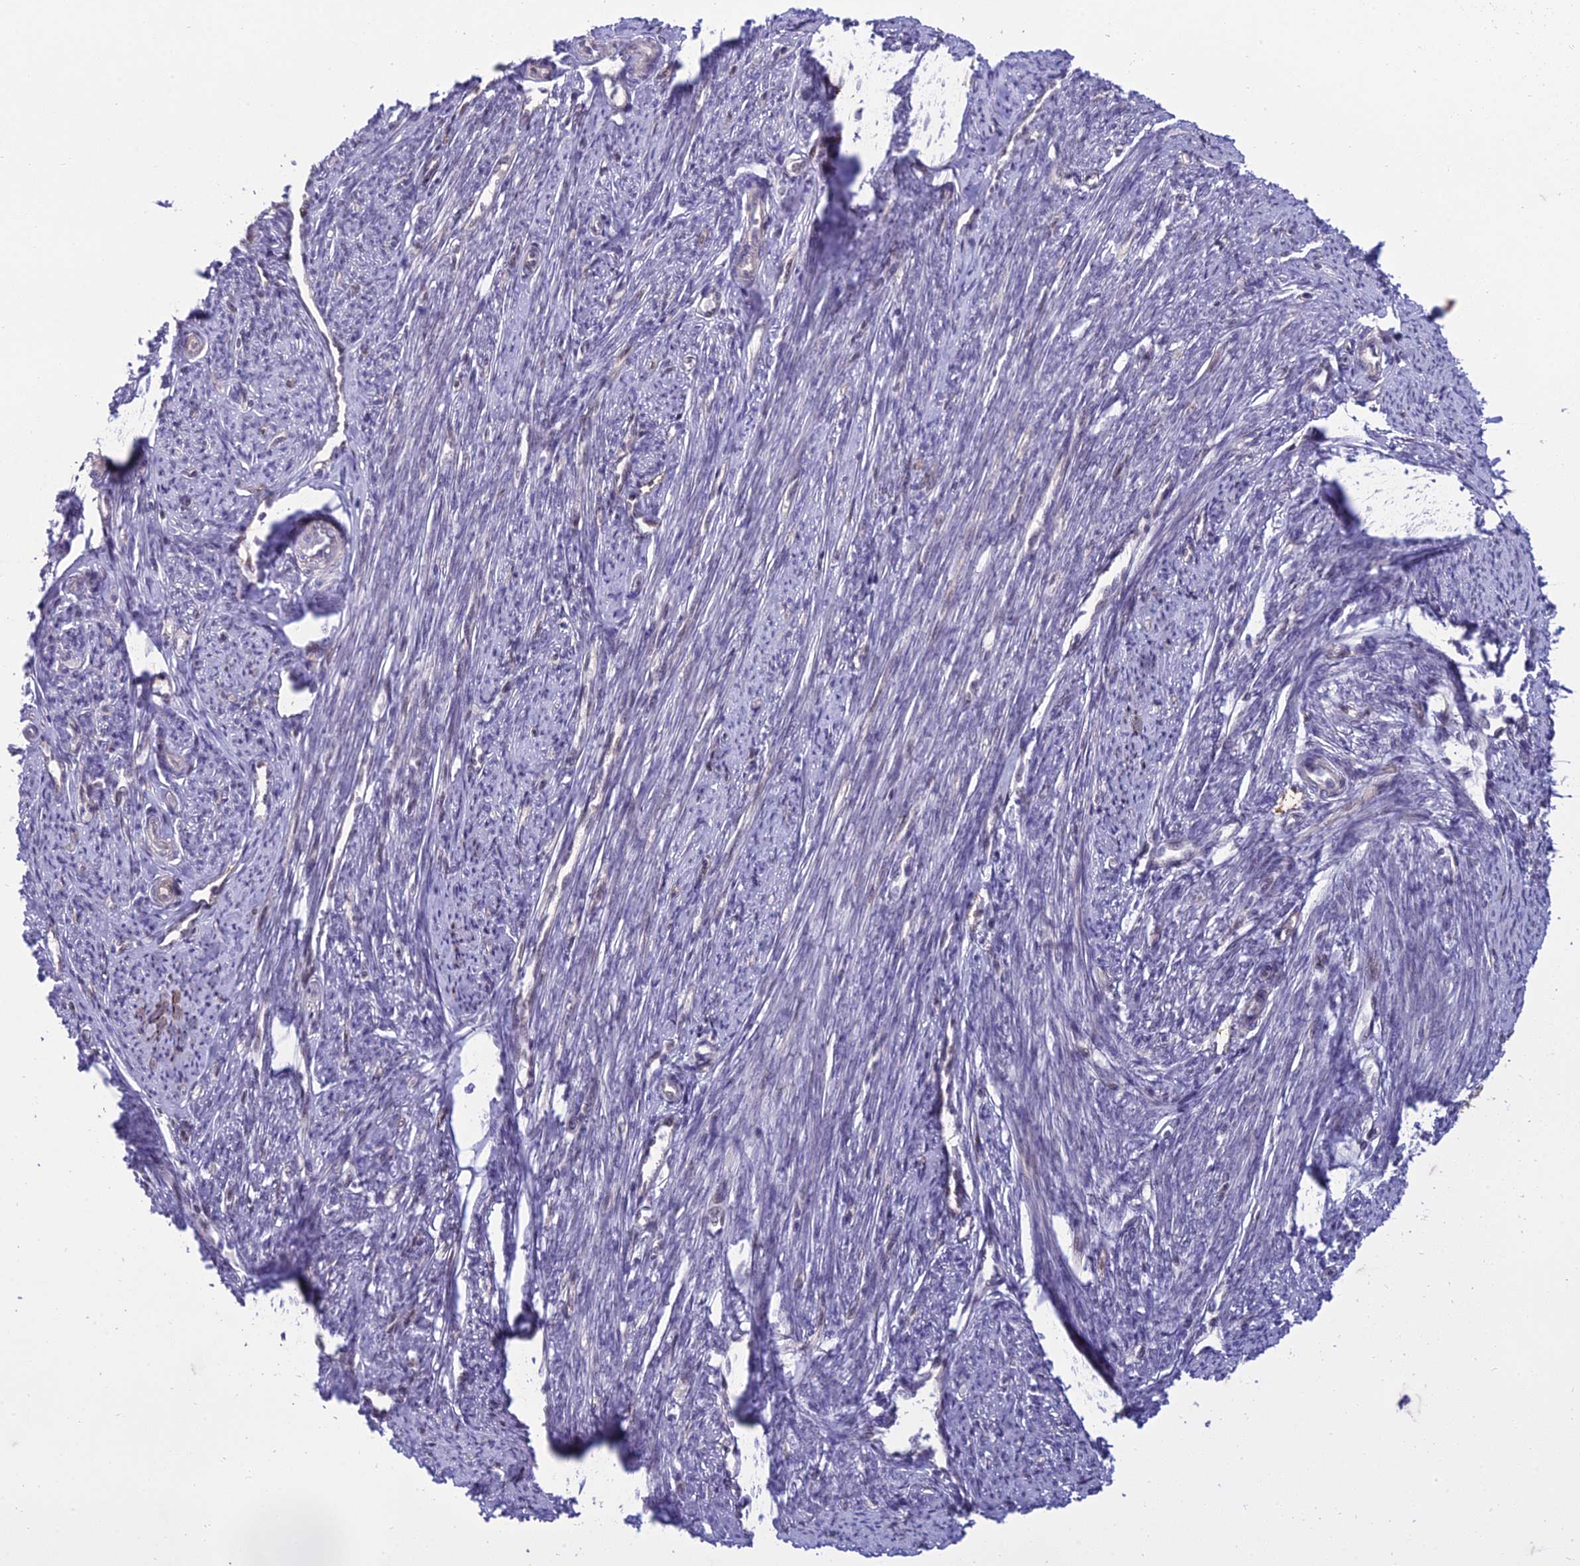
{"staining": {"intensity": "weak", "quantity": "25%-75%", "location": "nuclear"}, "tissue": "smooth muscle", "cell_type": "Smooth muscle cells", "image_type": "normal", "snomed": [{"axis": "morphology", "description": "Normal tissue, NOS"}, {"axis": "topography", "description": "Smooth muscle"}, {"axis": "topography", "description": "Uterus"}], "caption": "The micrograph displays immunohistochemical staining of unremarkable smooth muscle. There is weak nuclear expression is appreciated in about 25%-75% of smooth muscle cells.", "gene": "RANBP3", "patient": {"sex": "female", "age": 59}}